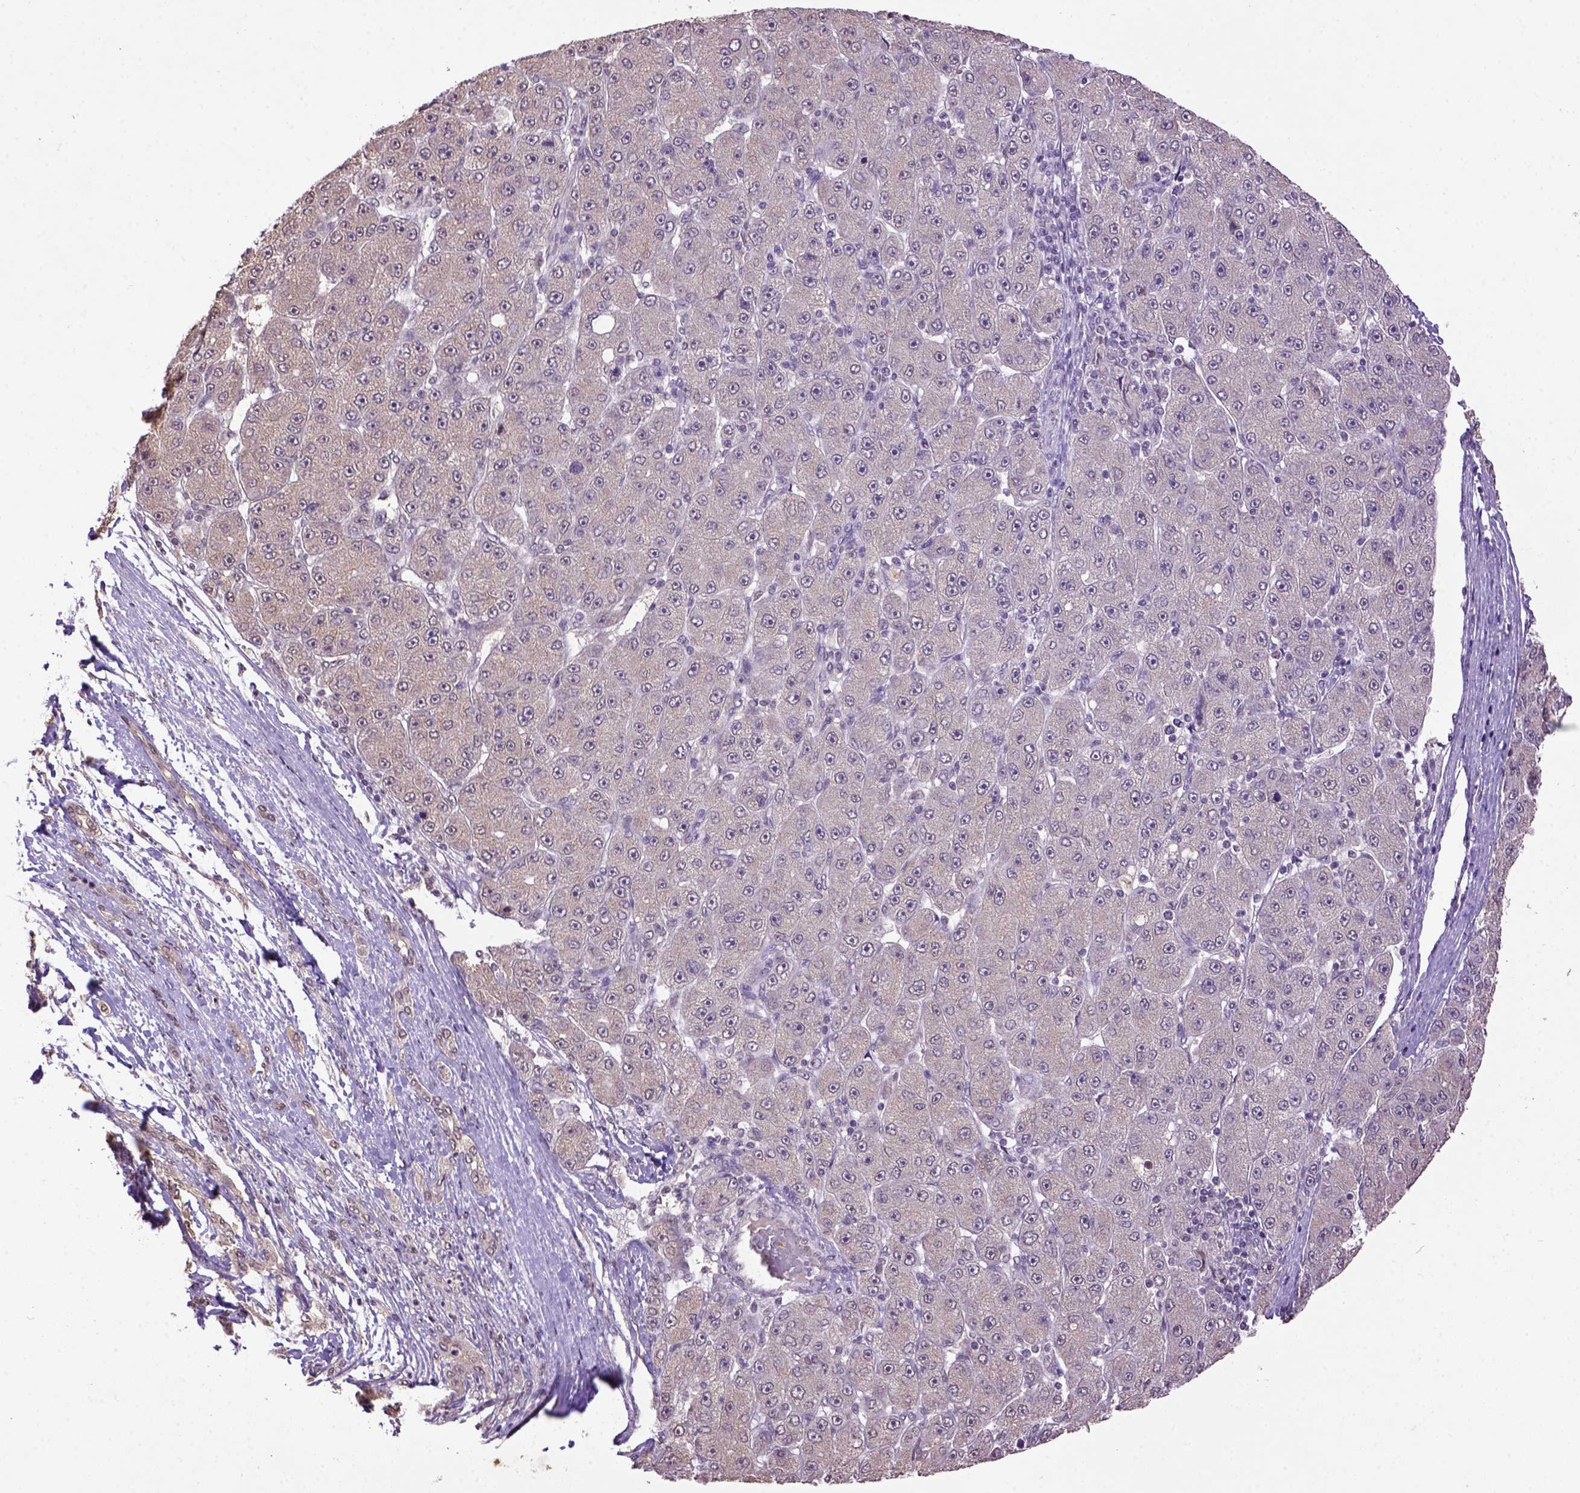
{"staining": {"intensity": "weak", "quantity": "25%-75%", "location": "cytoplasmic/membranous"}, "tissue": "liver cancer", "cell_type": "Tumor cells", "image_type": "cancer", "snomed": [{"axis": "morphology", "description": "Carcinoma, Hepatocellular, NOS"}, {"axis": "topography", "description": "Liver"}], "caption": "Weak cytoplasmic/membranous protein positivity is seen in about 25%-75% of tumor cells in hepatocellular carcinoma (liver).", "gene": "WDR17", "patient": {"sex": "male", "age": 67}}